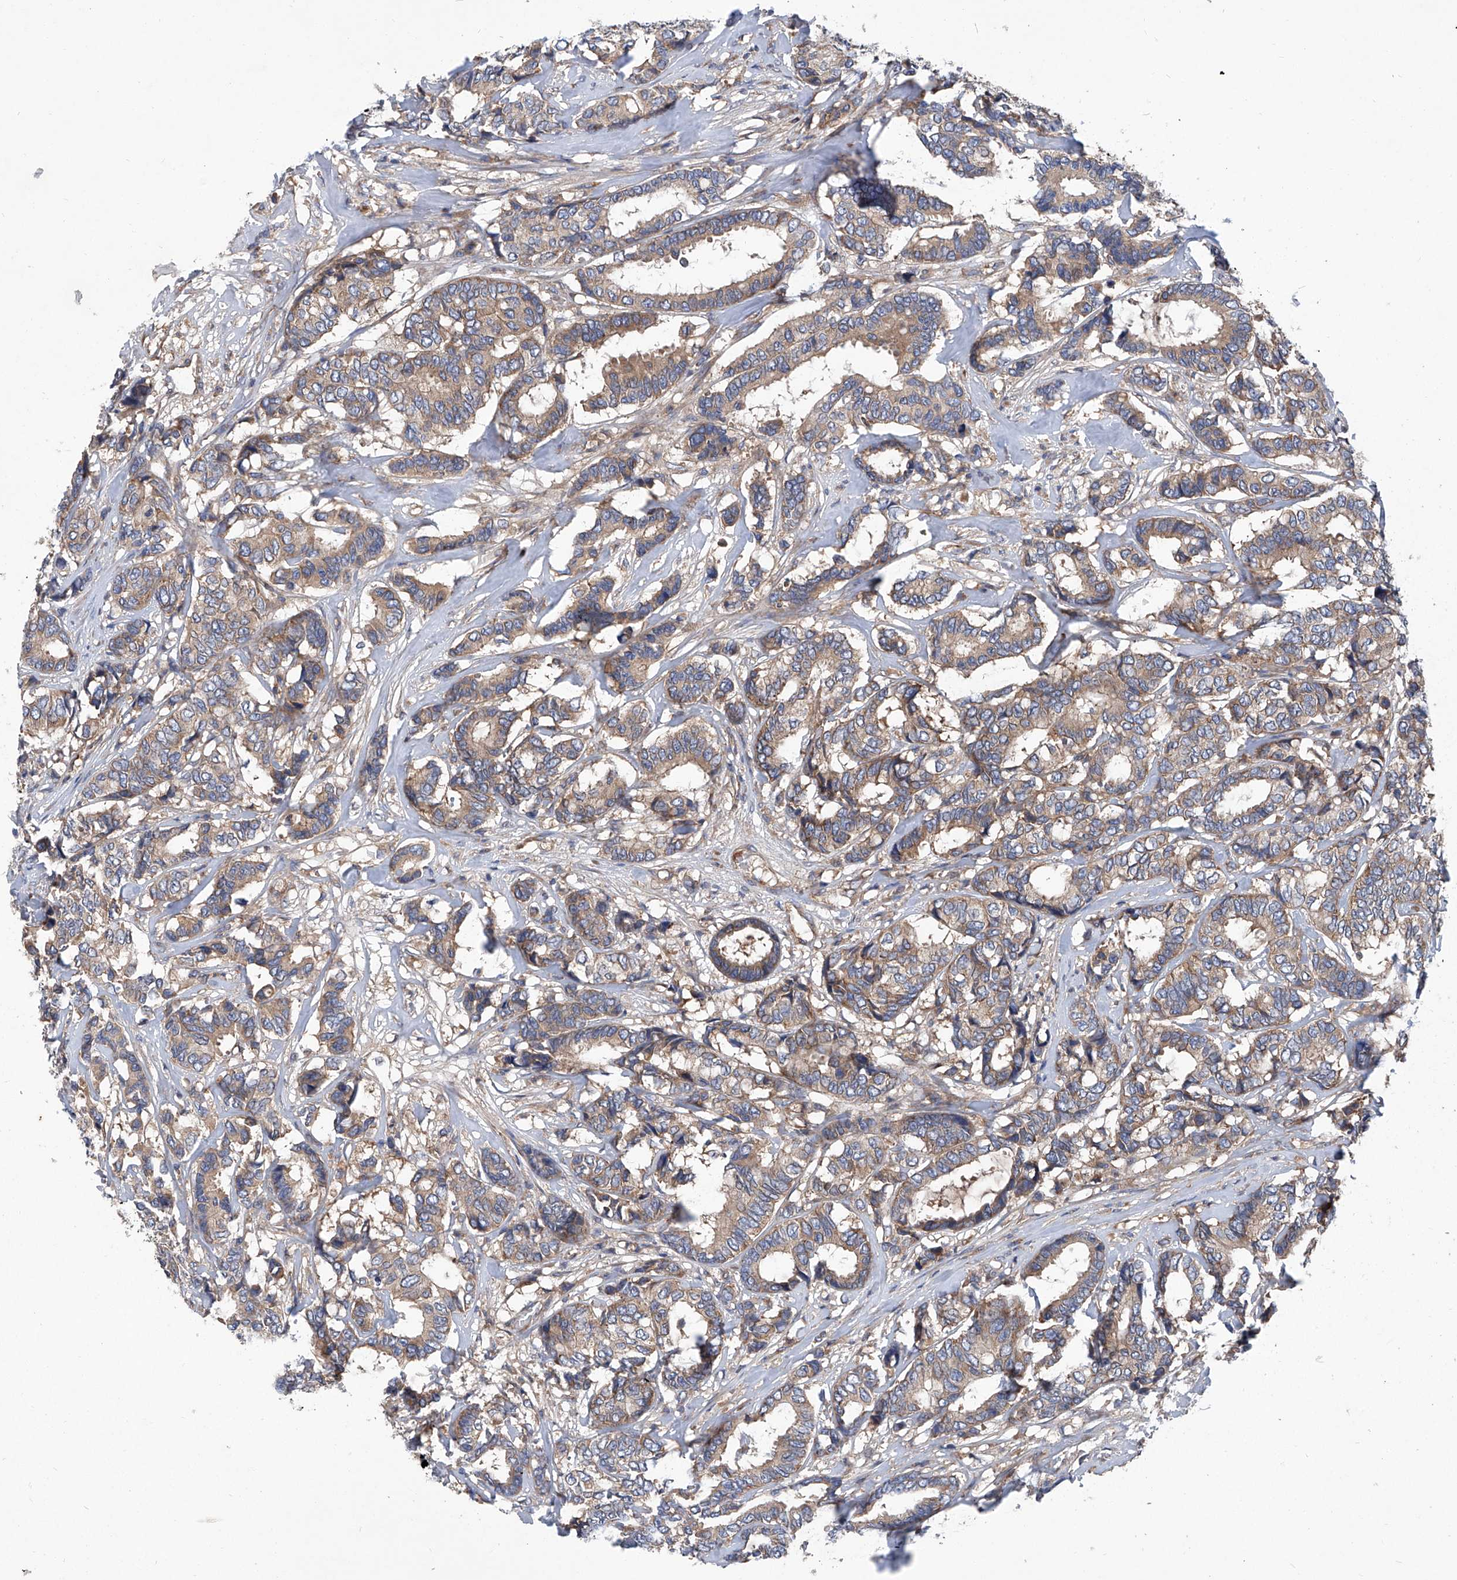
{"staining": {"intensity": "moderate", "quantity": ">75%", "location": "cytoplasmic/membranous"}, "tissue": "breast cancer", "cell_type": "Tumor cells", "image_type": "cancer", "snomed": [{"axis": "morphology", "description": "Duct carcinoma"}, {"axis": "topography", "description": "Breast"}], "caption": "Immunohistochemistry (IHC) (DAB (3,3'-diaminobenzidine)) staining of intraductal carcinoma (breast) exhibits moderate cytoplasmic/membranous protein staining in approximately >75% of tumor cells.", "gene": "ASCC3", "patient": {"sex": "female", "age": 87}}